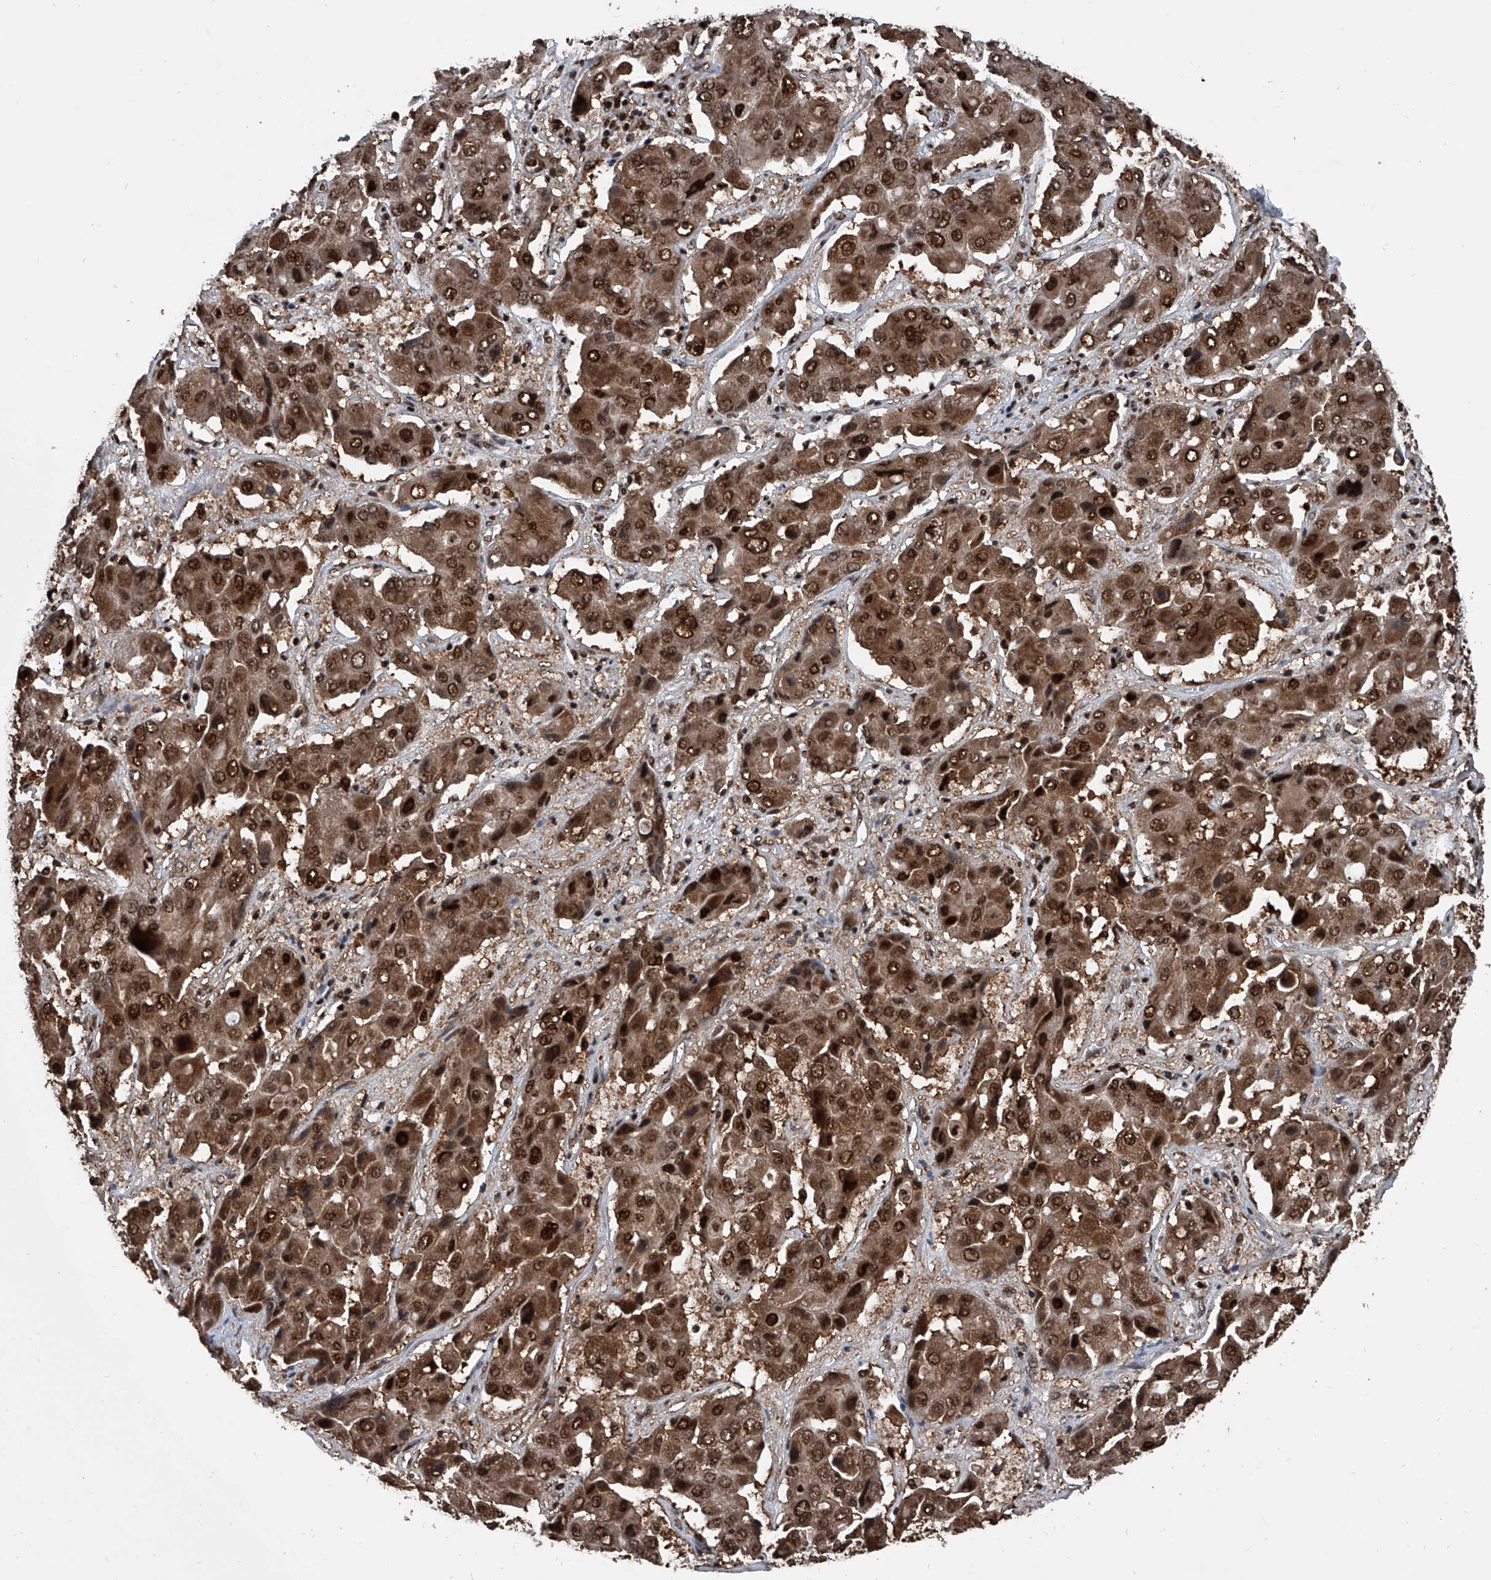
{"staining": {"intensity": "moderate", "quantity": ">75%", "location": "cytoplasmic/membranous,nuclear"}, "tissue": "liver cancer", "cell_type": "Tumor cells", "image_type": "cancer", "snomed": [{"axis": "morphology", "description": "Cholangiocarcinoma"}, {"axis": "topography", "description": "Liver"}], "caption": "DAB immunohistochemical staining of cholangiocarcinoma (liver) reveals moderate cytoplasmic/membranous and nuclear protein expression in about >75% of tumor cells.", "gene": "FKBP5", "patient": {"sex": "male", "age": 67}}